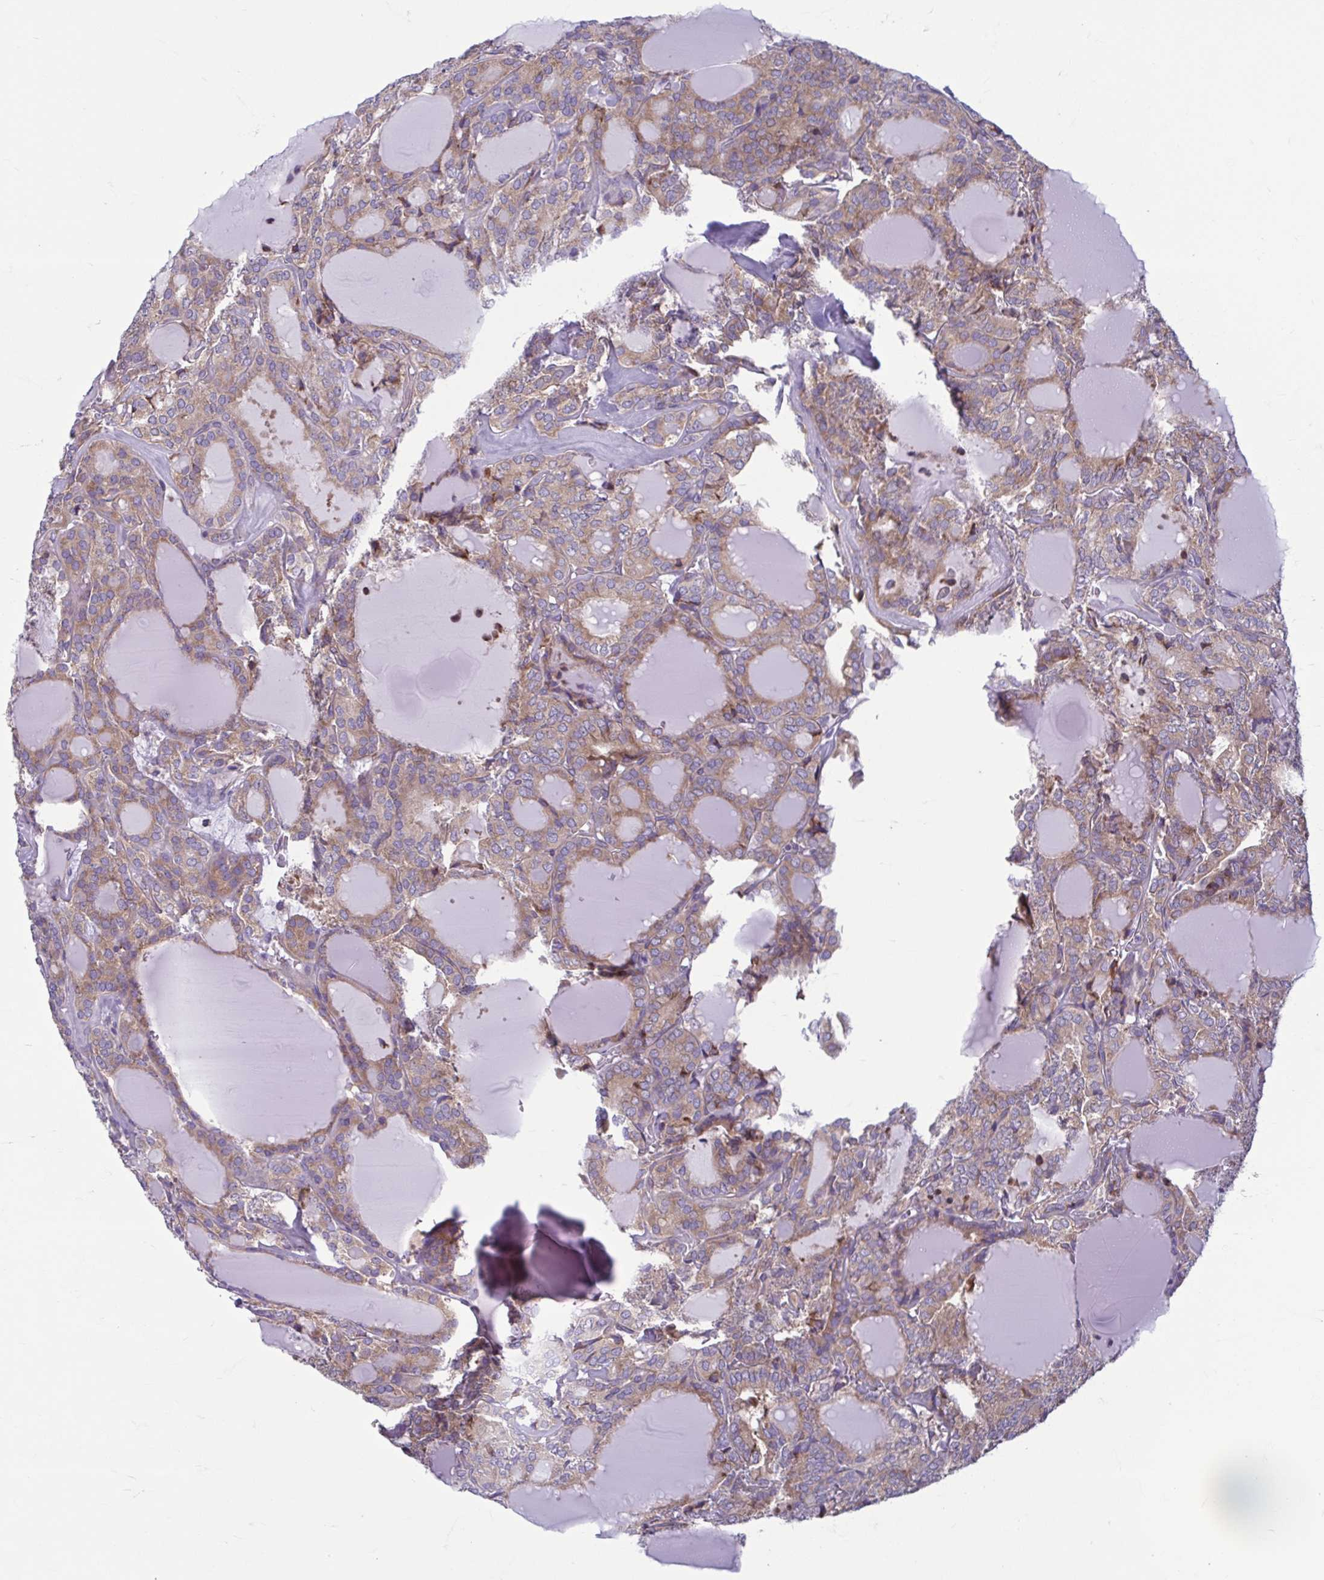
{"staining": {"intensity": "moderate", "quantity": ">75%", "location": "cytoplasmic/membranous"}, "tissue": "thyroid cancer", "cell_type": "Tumor cells", "image_type": "cancer", "snomed": [{"axis": "morphology", "description": "Follicular adenoma carcinoma, NOS"}, {"axis": "topography", "description": "Thyroid gland"}], "caption": "Protein staining by IHC reveals moderate cytoplasmic/membranous expression in approximately >75% of tumor cells in thyroid cancer (follicular adenoma carcinoma).", "gene": "RPS16", "patient": {"sex": "male", "age": 74}}